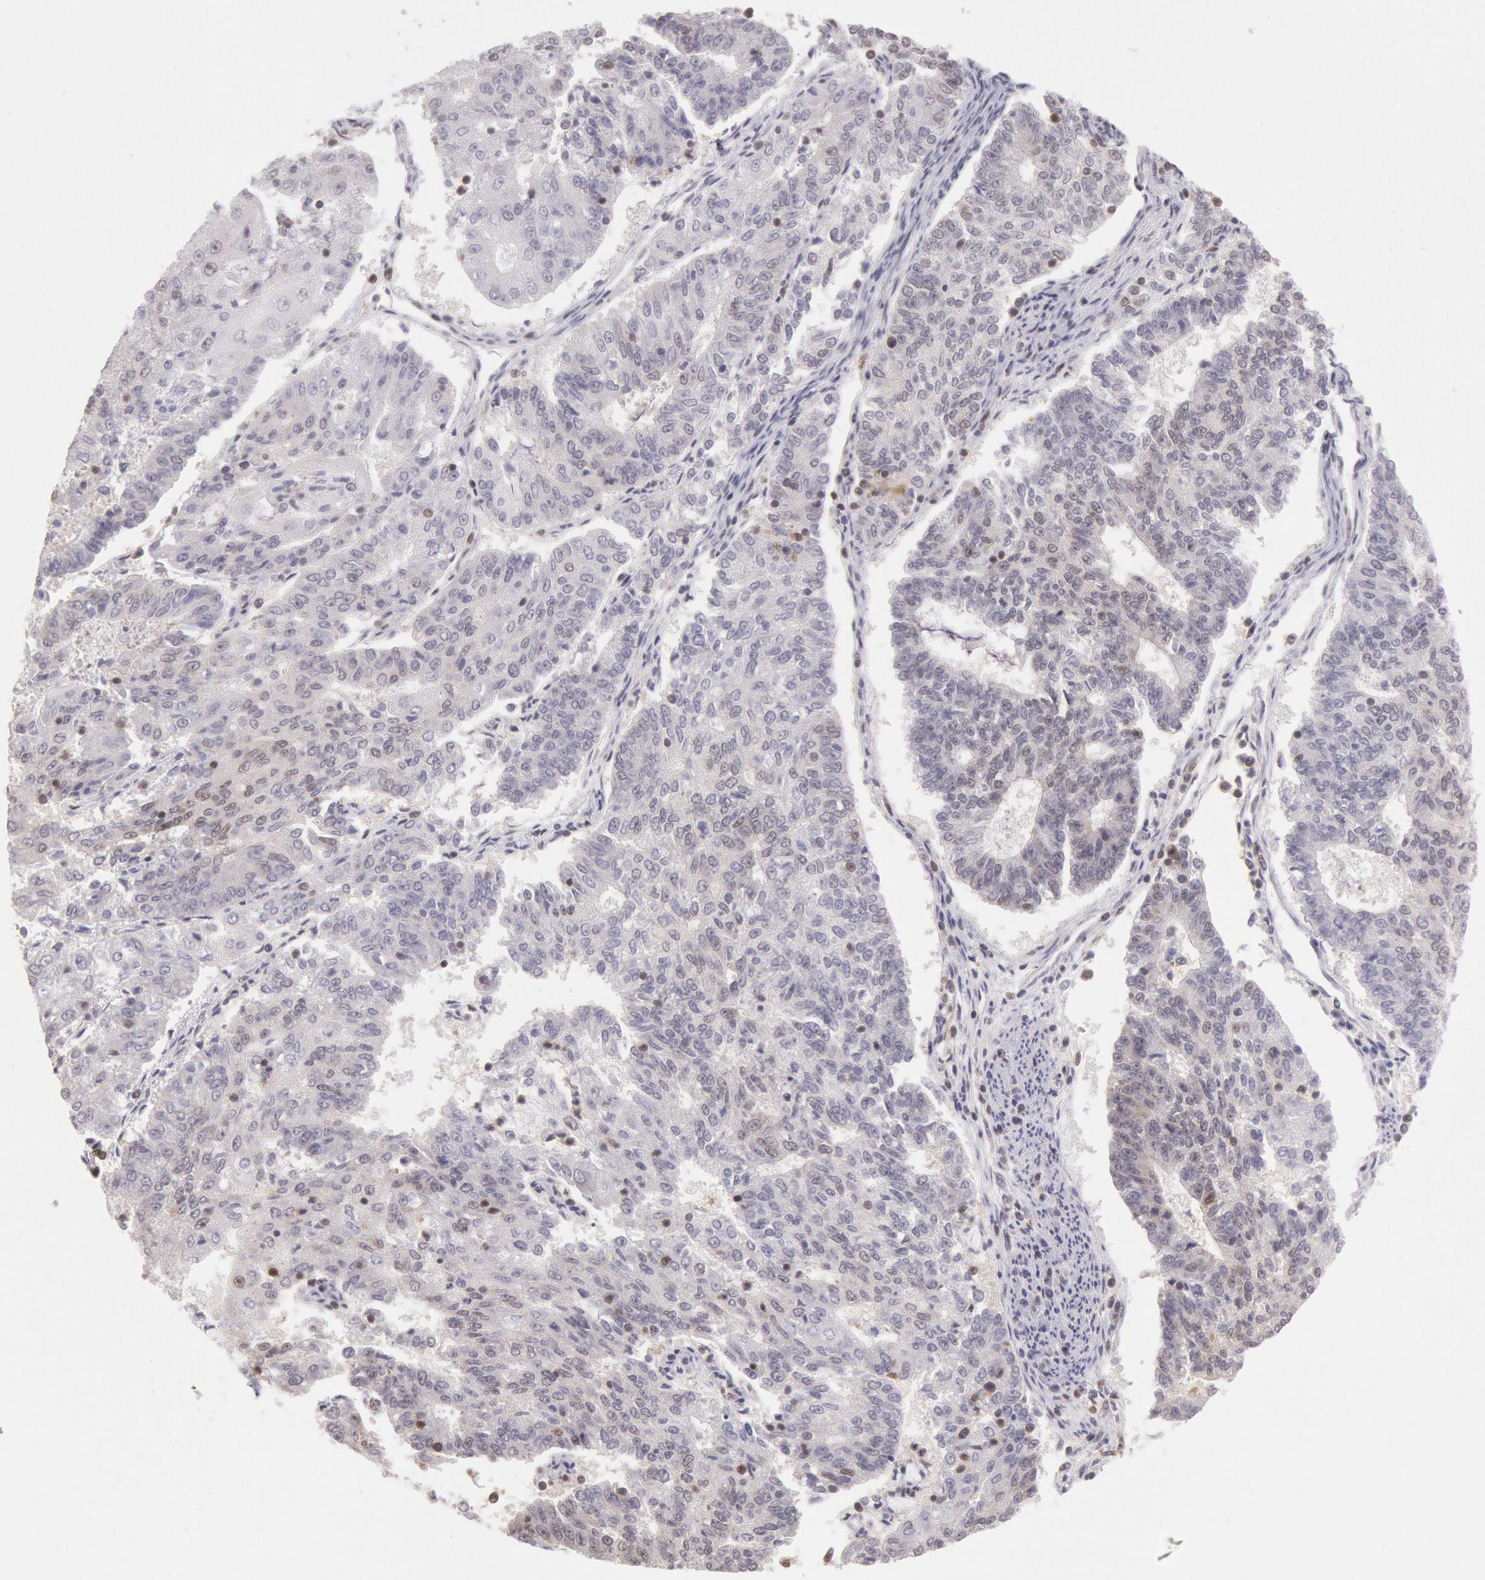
{"staining": {"intensity": "moderate", "quantity": ">75%", "location": "nuclear"}, "tissue": "endometrial cancer", "cell_type": "Tumor cells", "image_type": "cancer", "snomed": [{"axis": "morphology", "description": "Adenocarcinoma, NOS"}, {"axis": "topography", "description": "Endometrium"}], "caption": "A histopathology image of human adenocarcinoma (endometrial) stained for a protein demonstrates moderate nuclear brown staining in tumor cells.", "gene": "ESS2", "patient": {"sex": "female", "age": 56}}